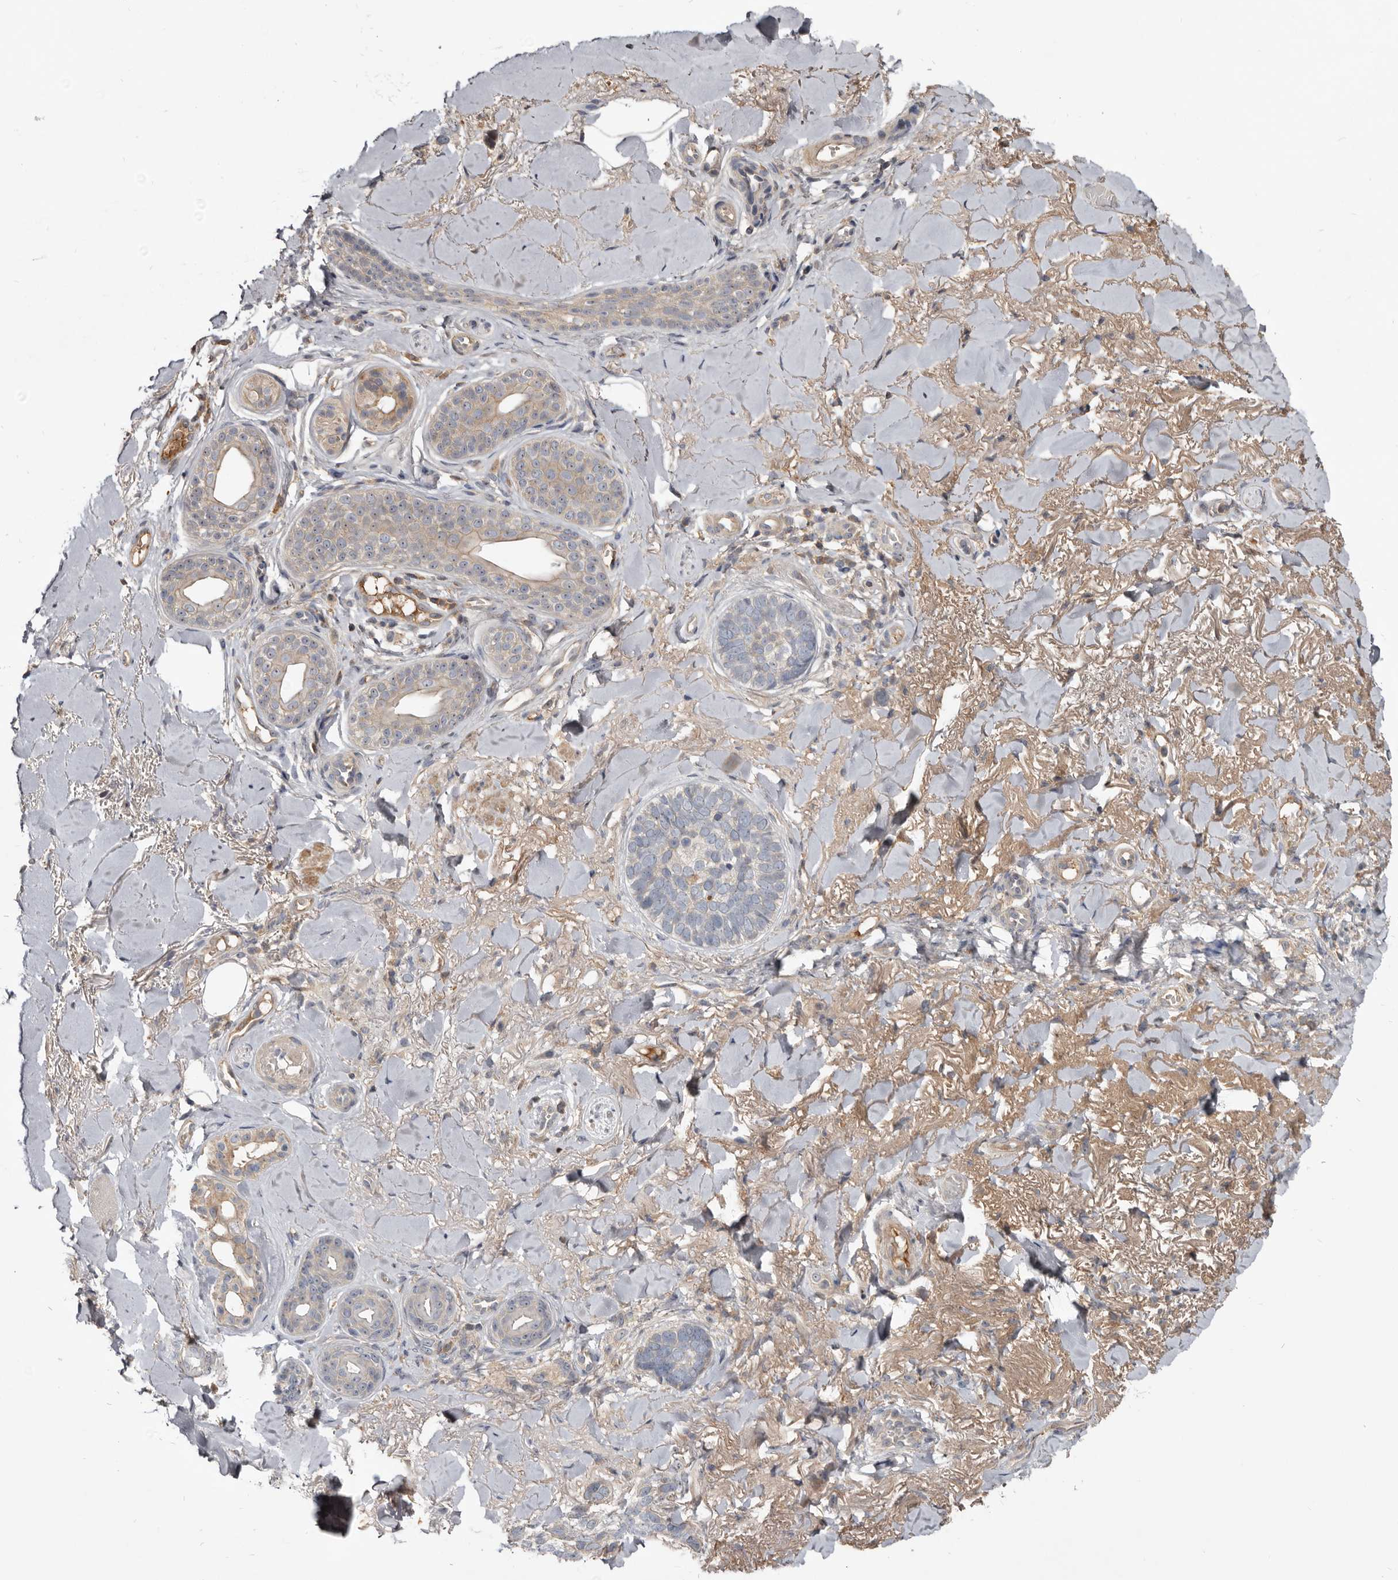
{"staining": {"intensity": "negative", "quantity": "none", "location": "none"}, "tissue": "skin cancer", "cell_type": "Tumor cells", "image_type": "cancer", "snomed": [{"axis": "morphology", "description": "Basal cell carcinoma"}, {"axis": "topography", "description": "Skin"}], "caption": "A high-resolution photomicrograph shows IHC staining of basal cell carcinoma (skin), which demonstrates no significant expression in tumor cells.", "gene": "TTC39A", "patient": {"sex": "female", "age": 82}}